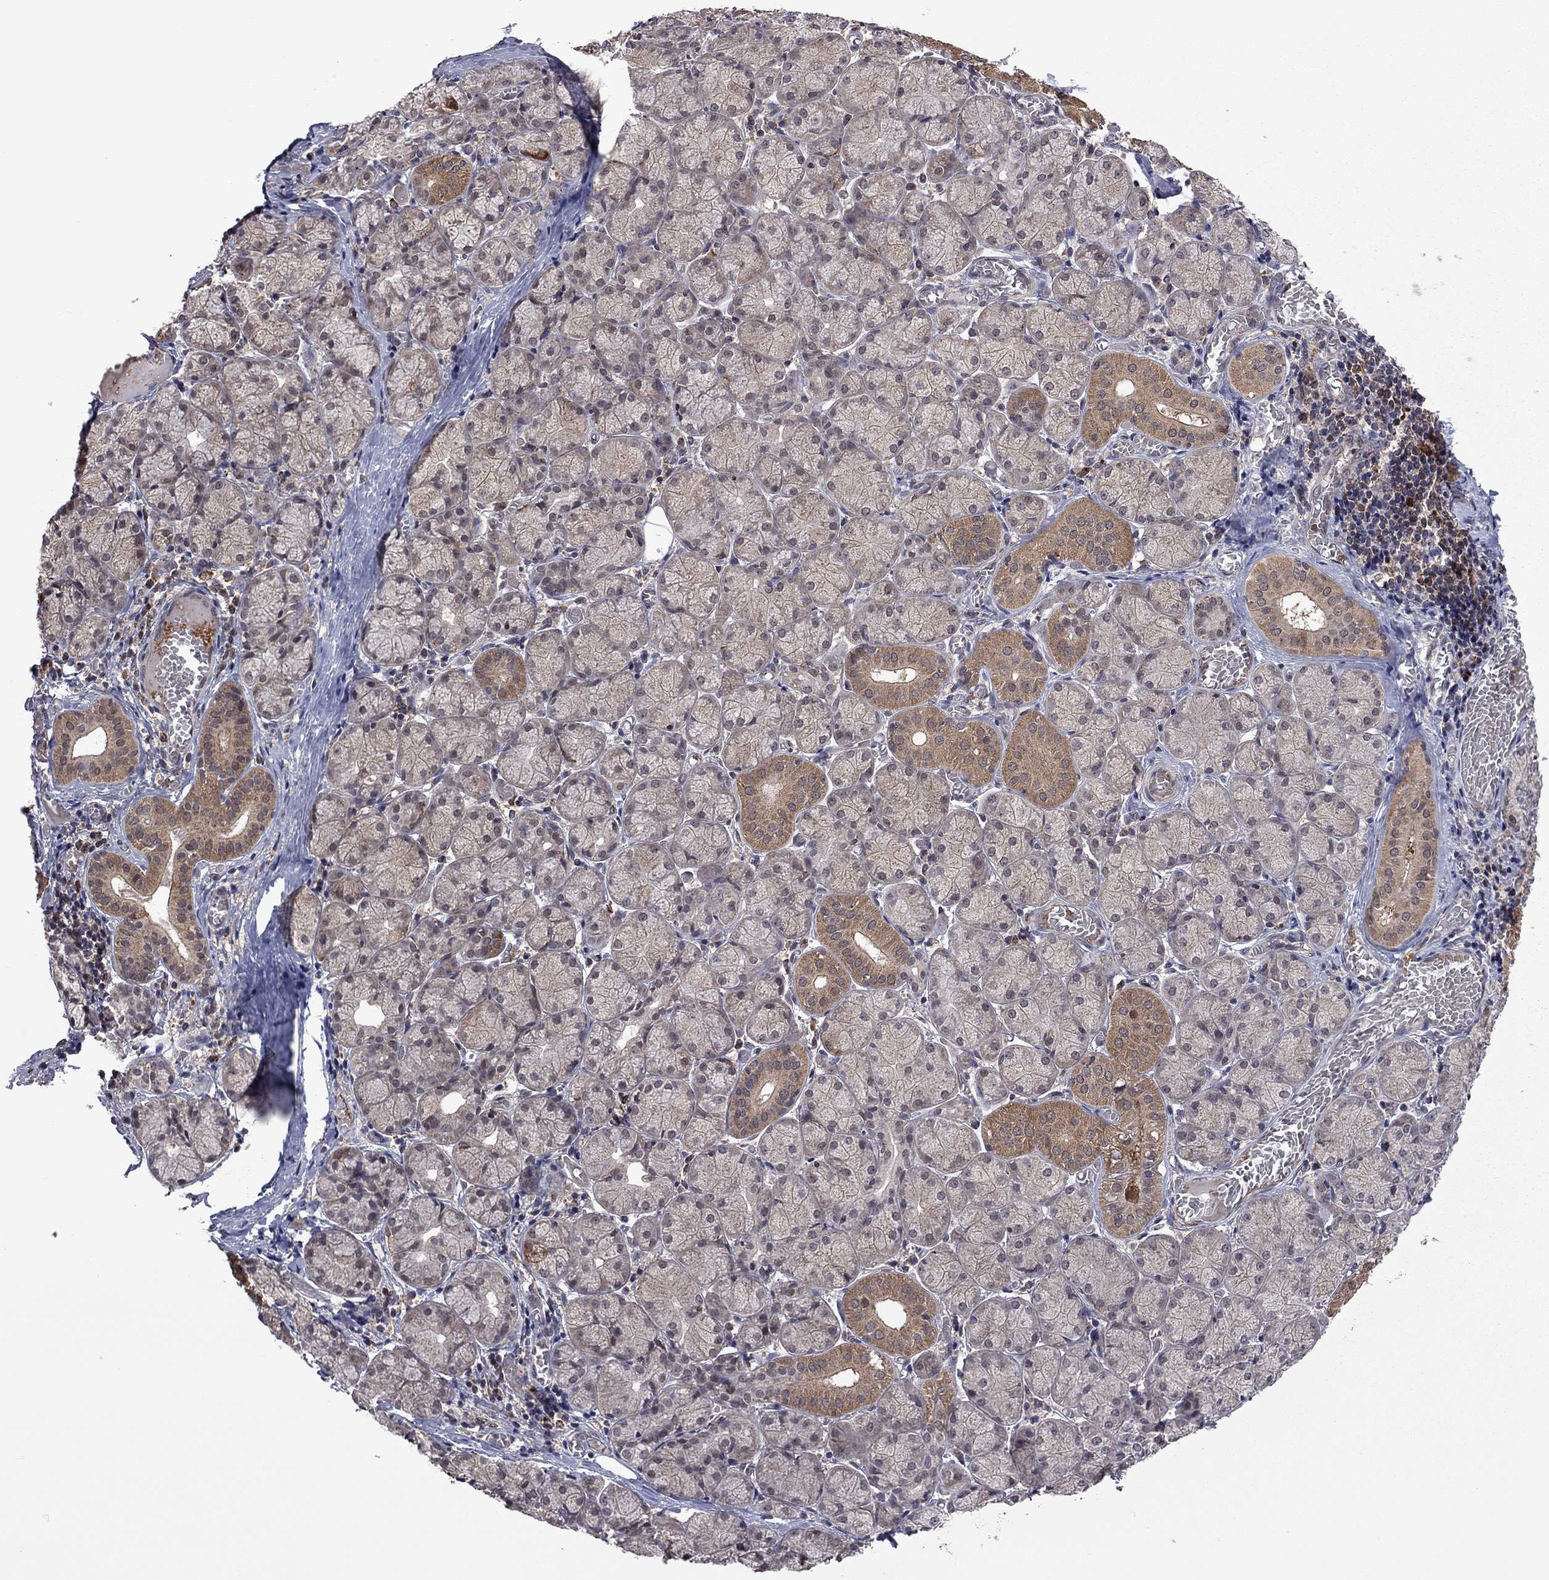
{"staining": {"intensity": "moderate", "quantity": ">75%", "location": "cytoplasmic/membranous"}, "tissue": "salivary gland", "cell_type": "Glandular cells", "image_type": "normal", "snomed": [{"axis": "morphology", "description": "Normal tissue, NOS"}, {"axis": "topography", "description": "Salivary gland"}, {"axis": "topography", "description": "Peripheral nerve tissue"}], "caption": "An immunohistochemistry micrograph of normal tissue is shown. Protein staining in brown highlights moderate cytoplasmic/membranous positivity in salivary gland within glandular cells. (DAB IHC, brown staining for protein, blue staining for nuclei).", "gene": "GPAA1", "patient": {"sex": "female", "age": 24}}